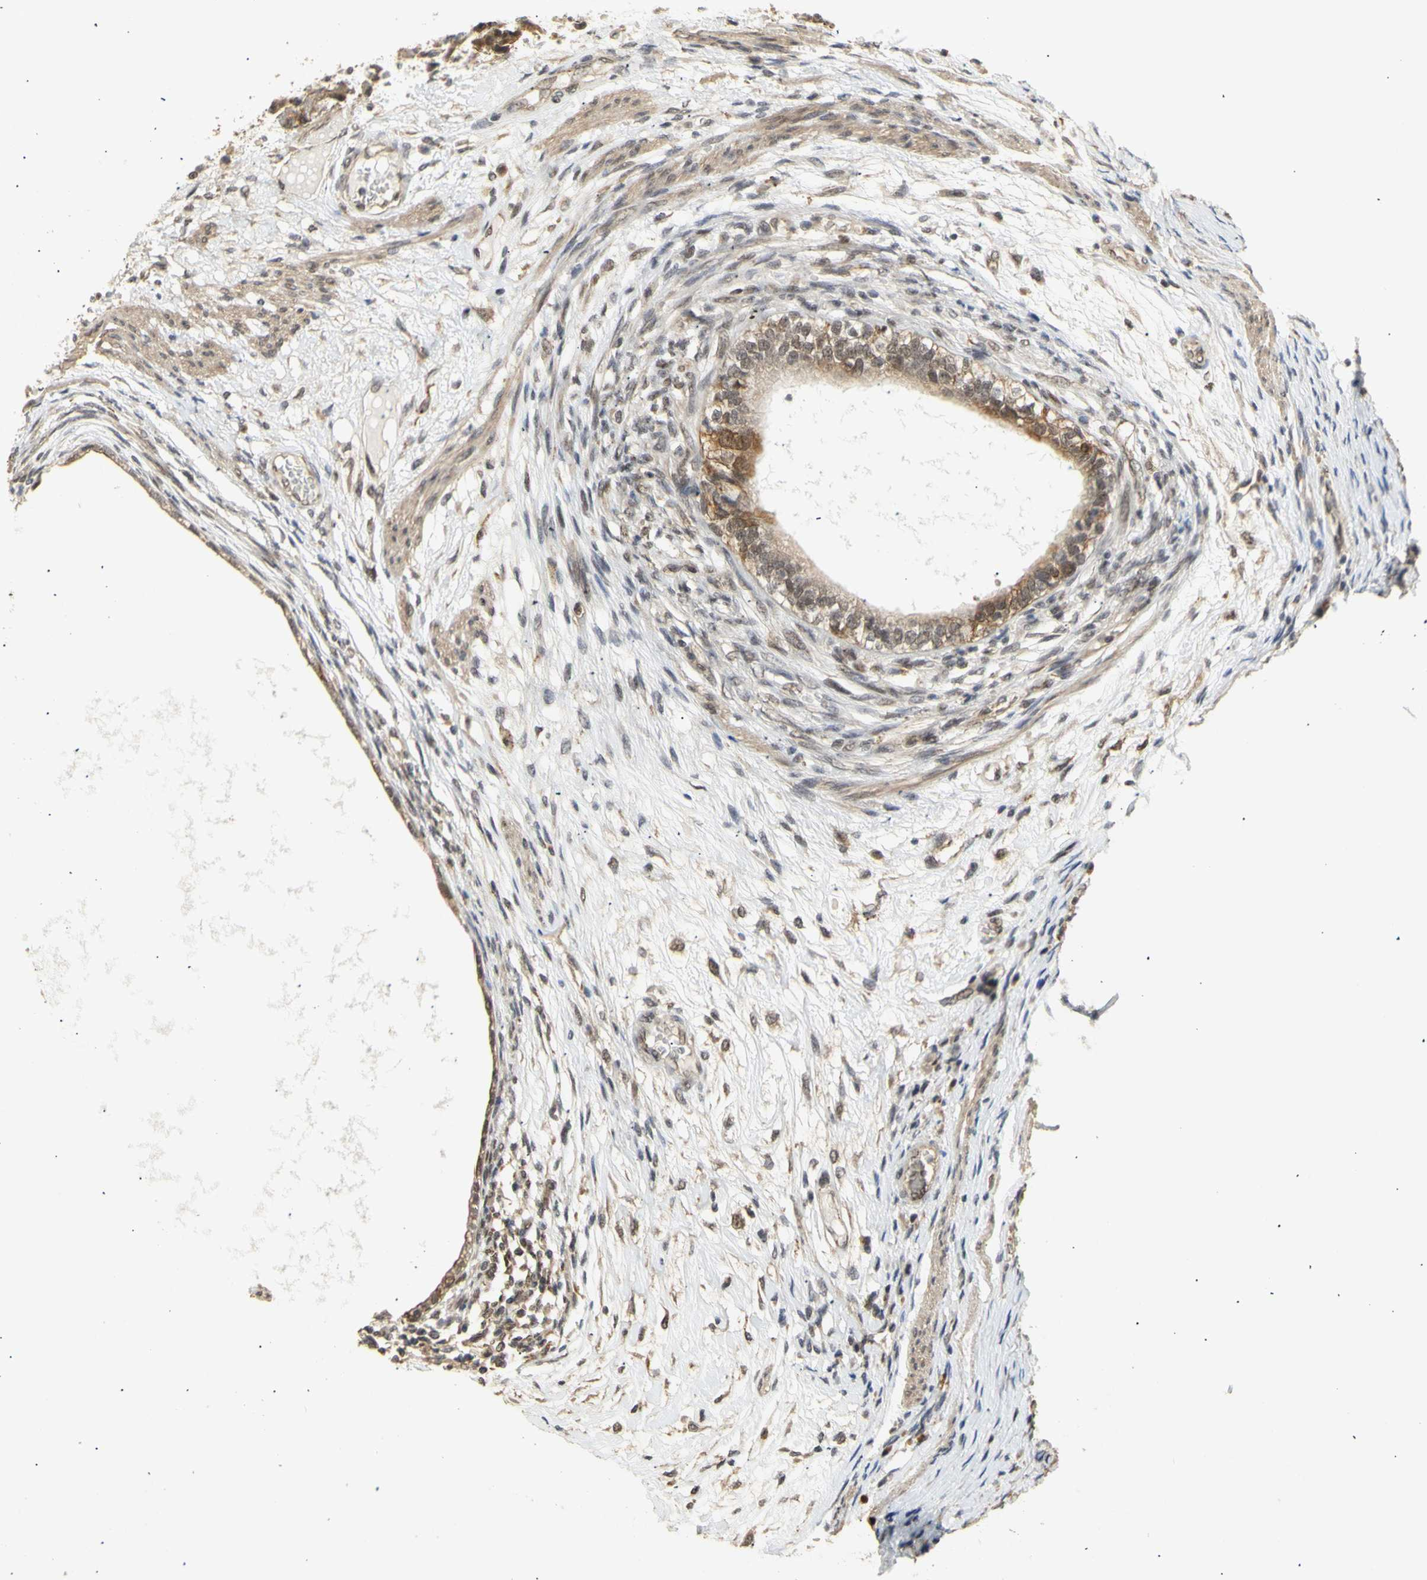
{"staining": {"intensity": "moderate", "quantity": ">75%", "location": "cytoplasmic/membranous"}, "tissue": "testis cancer", "cell_type": "Tumor cells", "image_type": "cancer", "snomed": [{"axis": "morphology", "description": "Carcinoma, Embryonal, NOS"}, {"axis": "topography", "description": "Testis"}], "caption": "An immunohistochemistry micrograph of tumor tissue is shown. Protein staining in brown labels moderate cytoplasmic/membranous positivity in embryonal carcinoma (testis) within tumor cells.", "gene": "GTF2E2", "patient": {"sex": "male", "age": 26}}